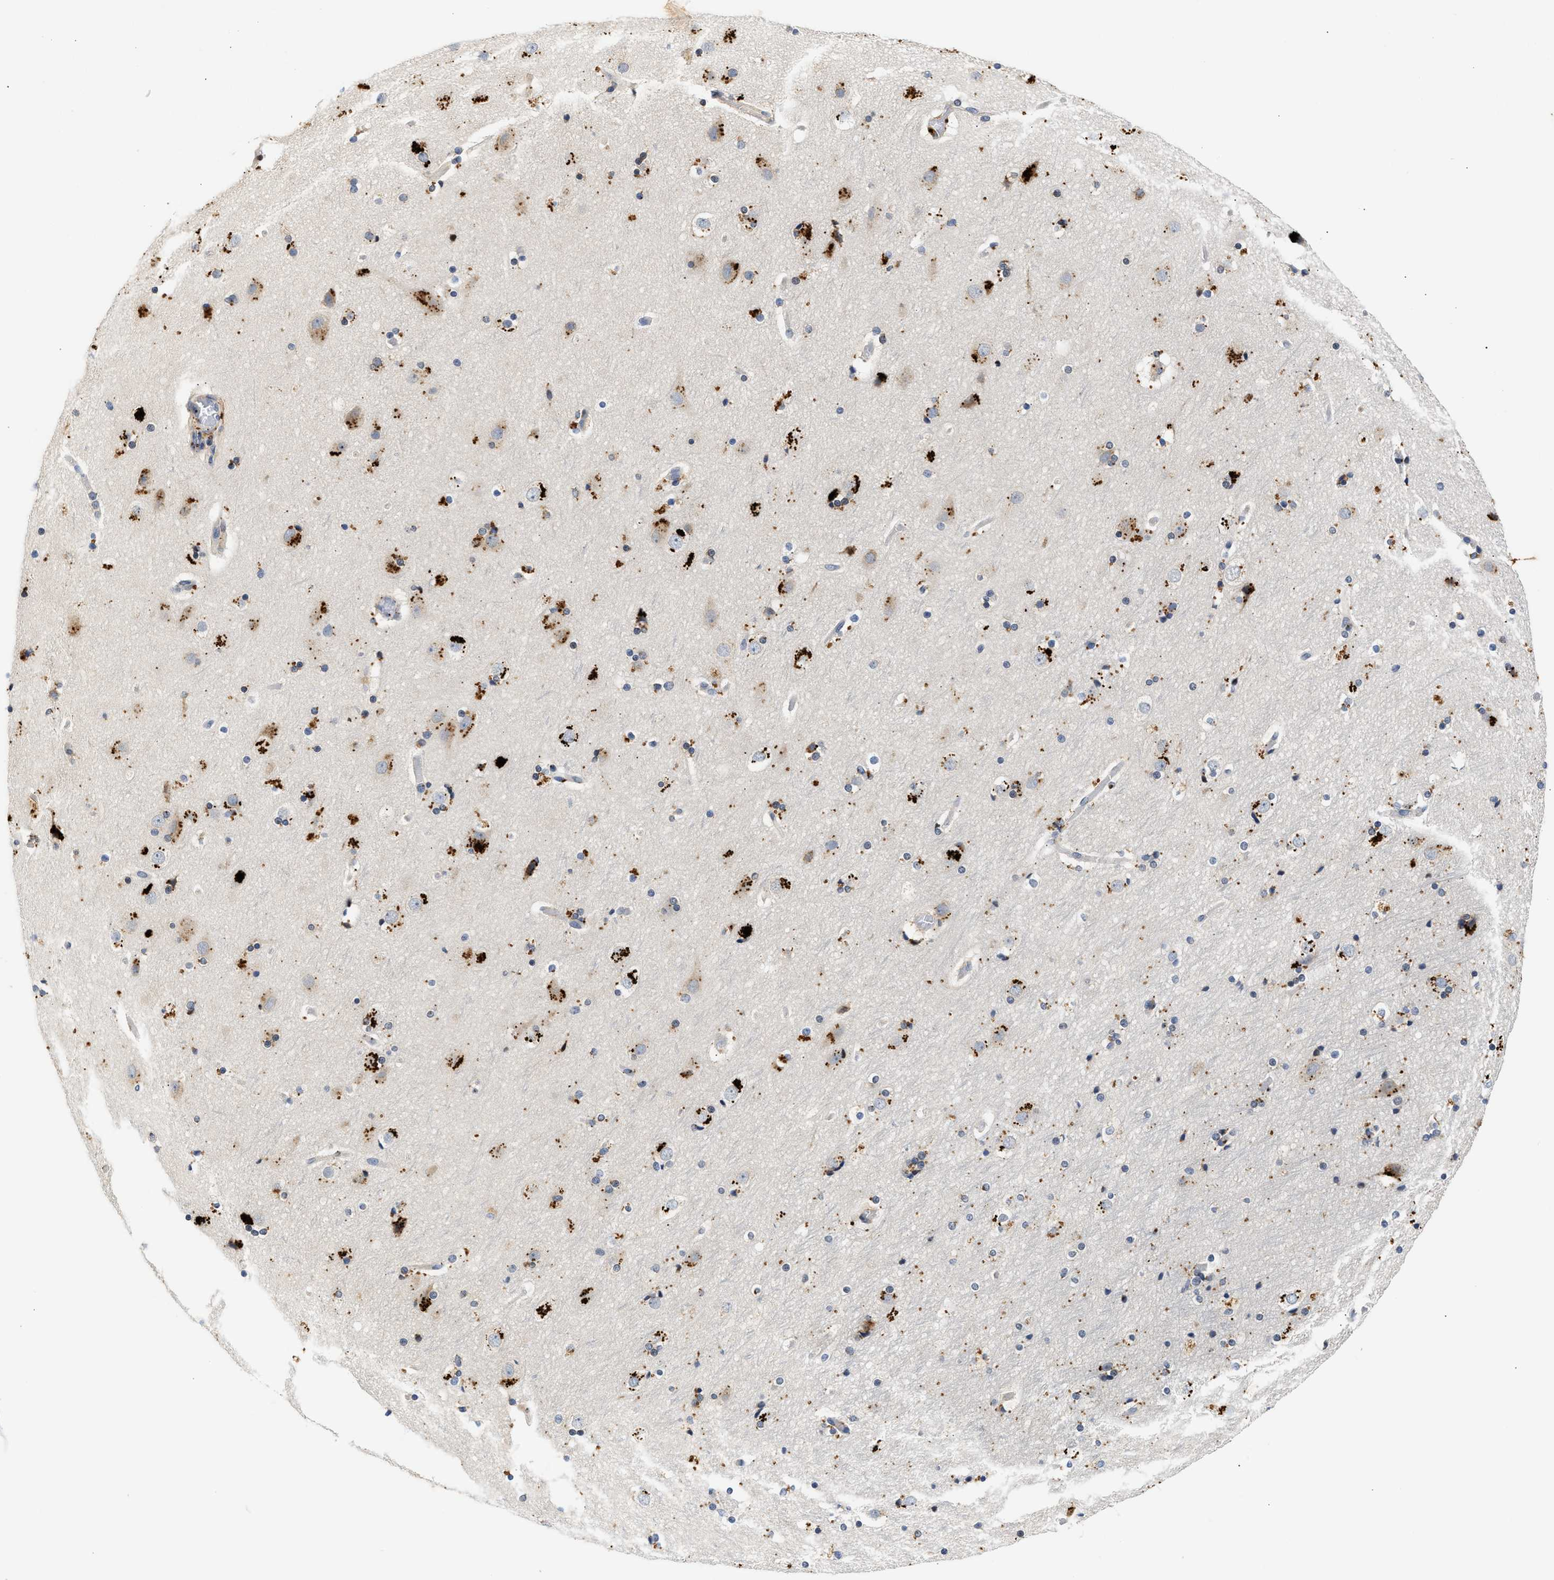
{"staining": {"intensity": "negative", "quantity": "none", "location": "none"}, "tissue": "cerebral cortex", "cell_type": "Endothelial cells", "image_type": "normal", "snomed": [{"axis": "morphology", "description": "Normal tissue, NOS"}, {"axis": "topography", "description": "Cerebral cortex"}], "caption": "Immunohistochemistry histopathology image of benign human cerebral cortex stained for a protein (brown), which demonstrates no positivity in endothelial cells. Brightfield microscopy of IHC stained with DAB (3,3'-diaminobenzidine) (brown) and hematoxylin (blue), captured at high magnification.", "gene": "PPM1L", "patient": {"sex": "male", "age": 57}}